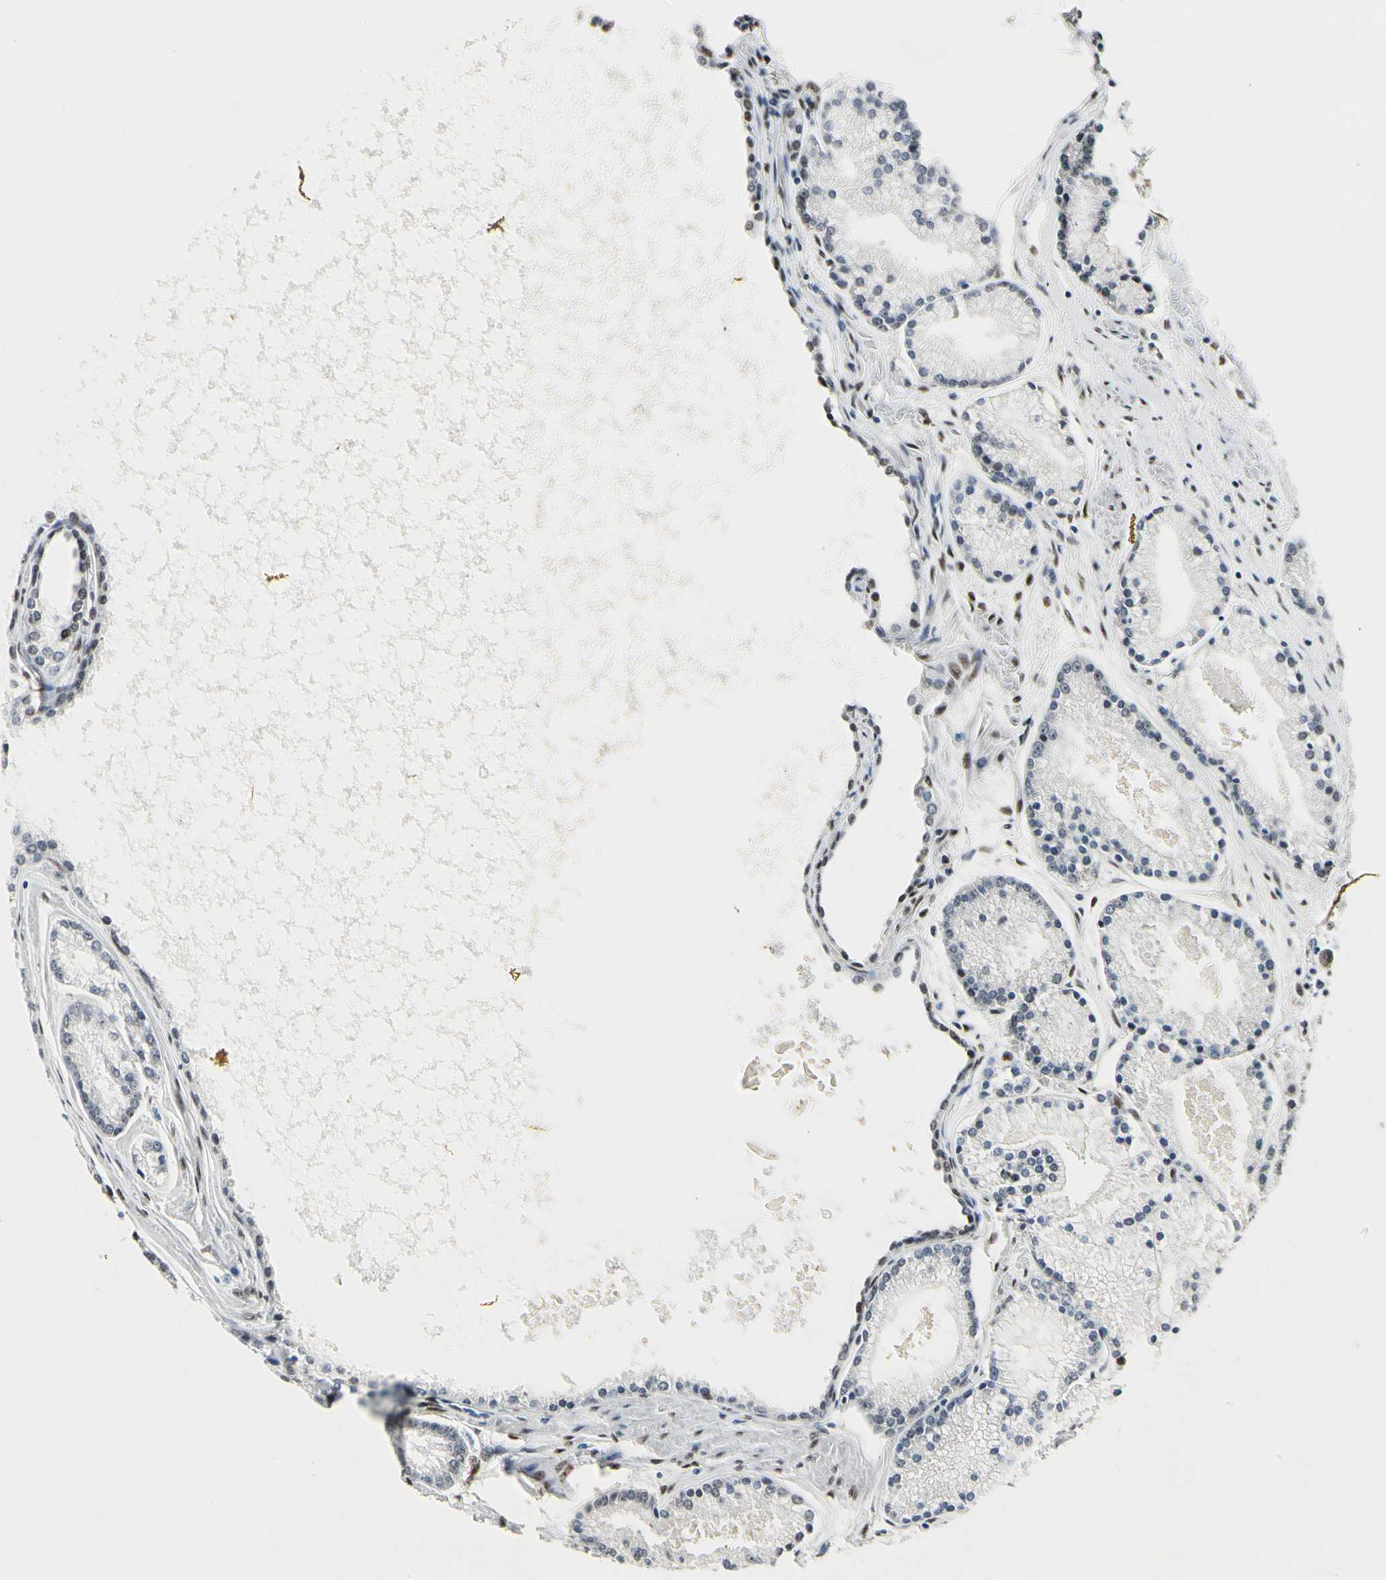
{"staining": {"intensity": "negative", "quantity": "none", "location": "none"}, "tissue": "prostate cancer", "cell_type": "Tumor cells", "image_type": "cancer", "snomed": [{"axis": "morphology", "description": "Adenocarcinoma, High grade"}, {"axis": "topography", "description": "Prostate"}], "caption": "DAB (3,3'-diaminobenzidine) immunohistochemical staining of prostate adenocarcinoma (high-grade) exhibits no significant staining in tumor cells.", "gene": "NFIA", "patient": {"sex": "male", "age": 61}}